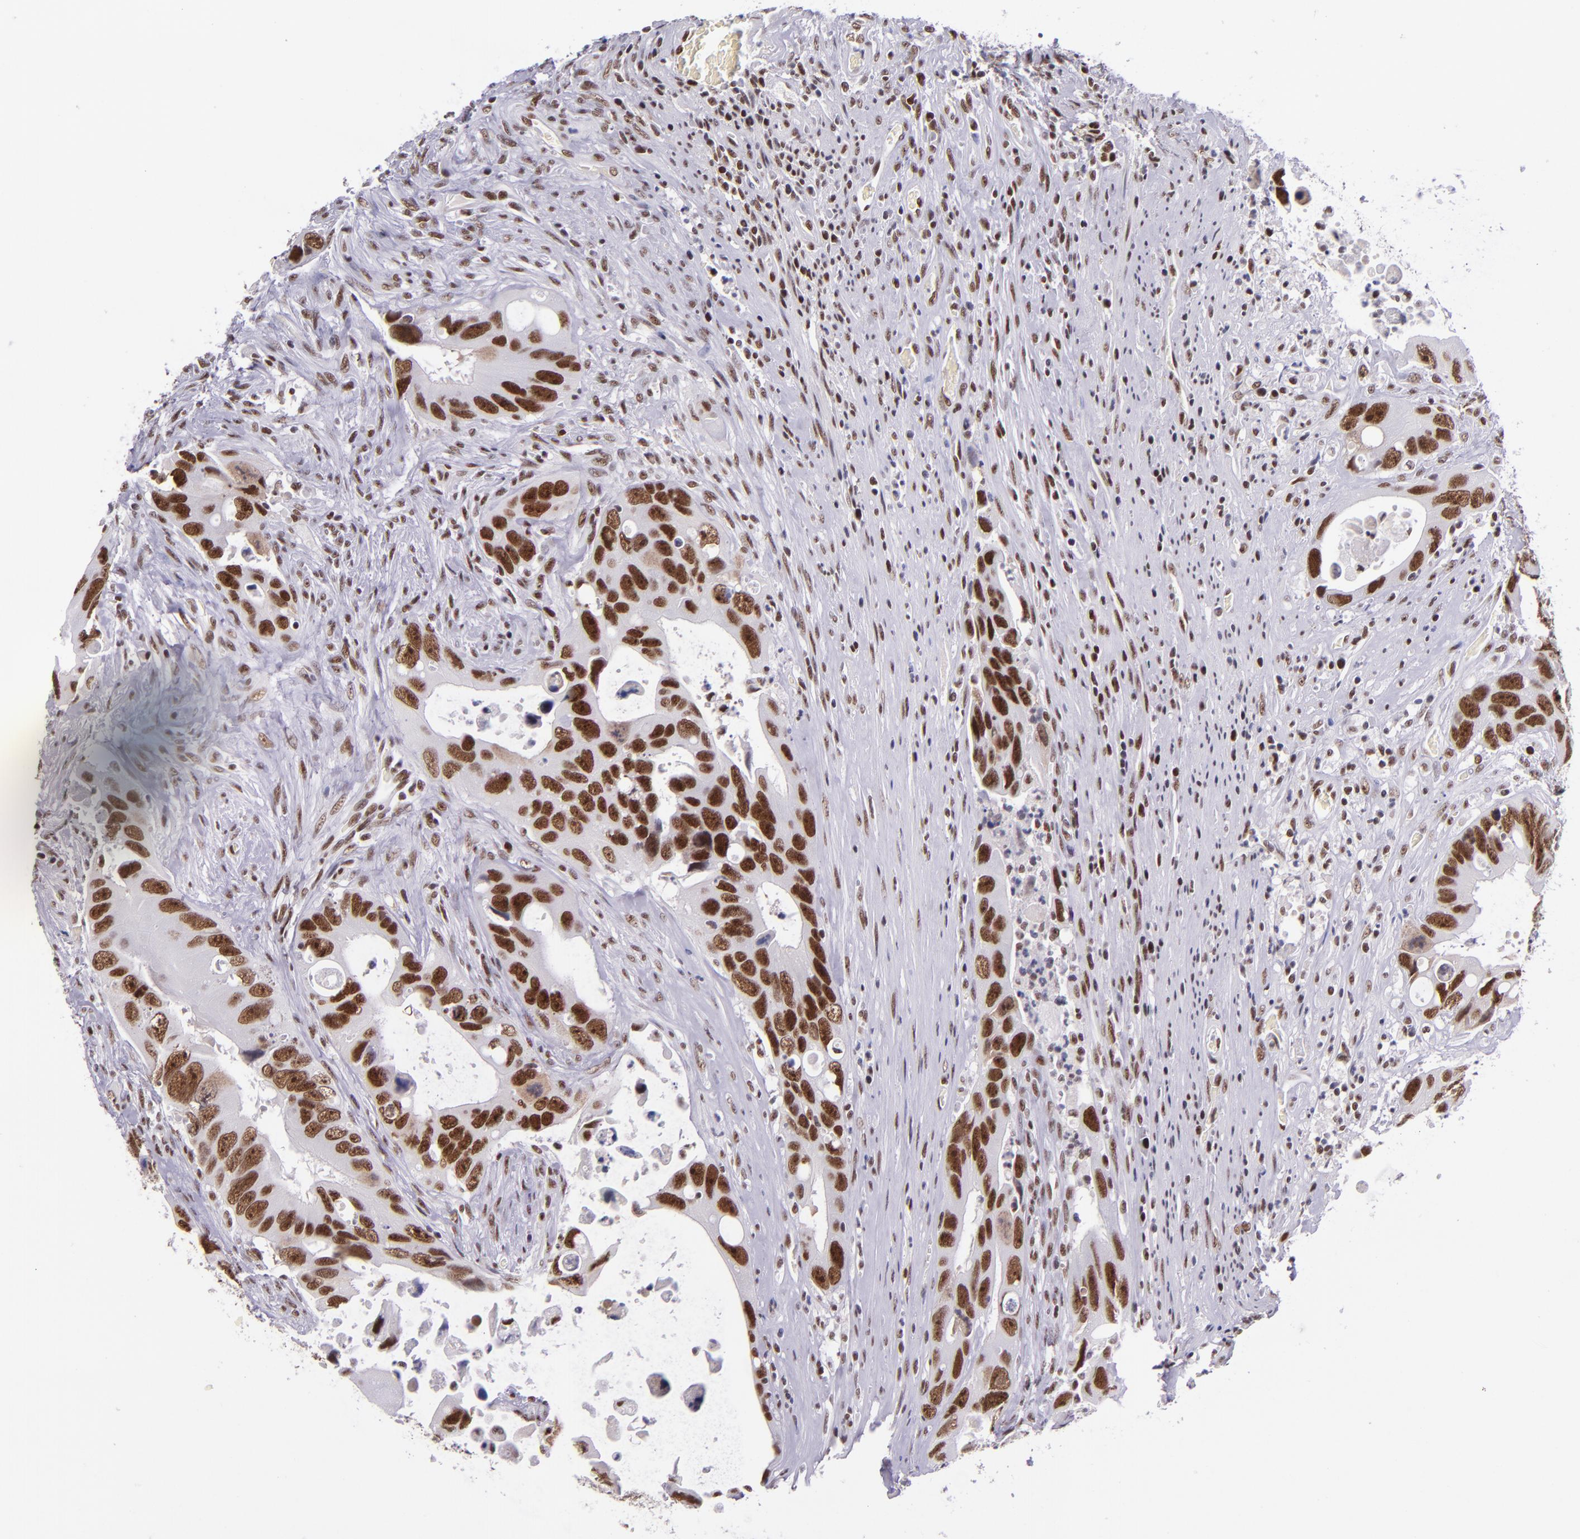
{"staining": {"intensity": "strong", "quantity": ">75%", "location": "nuclear"}, "tissue": "colorectal cancer", "cell_type": "Tumor cells", "image_type": "cancer", "snomed": [{"axis": "morphology", "description": "Adenocarcinoma, NOS"}, {"axis": "topography", "description": "Rectum"}], "caption": "Colorectal adenocarcinoma stained with immunohistochemistry demonstrates strong nuclear positivity in approximately >75% of tumor cells.", "gene": "GPKOW", "patient": {"sex": "male", "age": 70}}